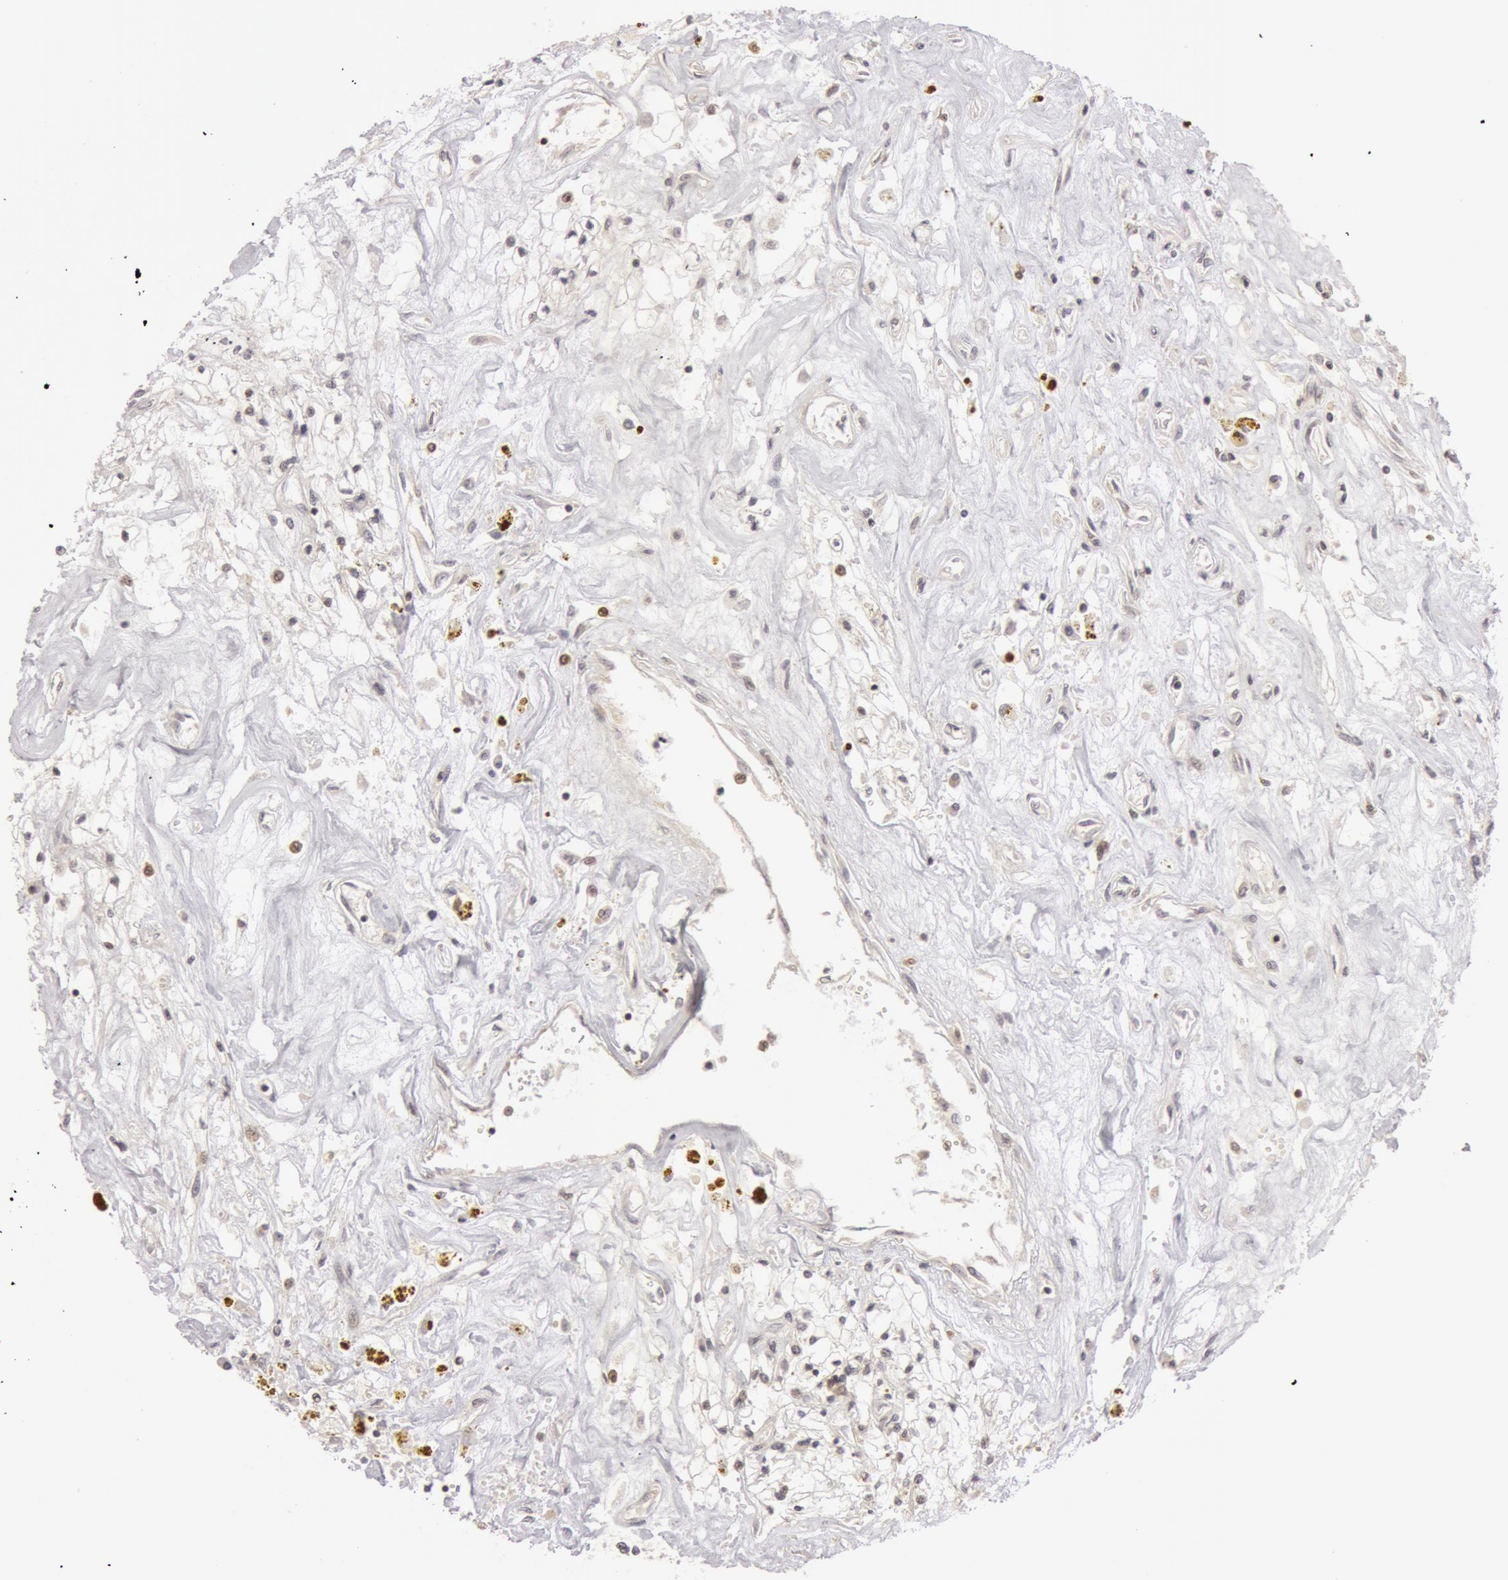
{"staining": {"intensity": "negative", "quantity": "none", "location": "none"}, "tissue": "renal cancer", "cell_type": "Tumor cells", "image_type": "cancer", "snomed": [{"axis": "morphology", "description": "Adenocarcinoma, NOS"}, {"axis": "topography", "description": "Kidney"}], "caption": "This is a photomicrograph of IHC staining of renal adenocarcinoma, which shows no expression in tumor cells. (DAB immunohistochemistry (IHC), high magnification).", "gene": "OASL", "patient": {"sex": "male", "age": 78}}